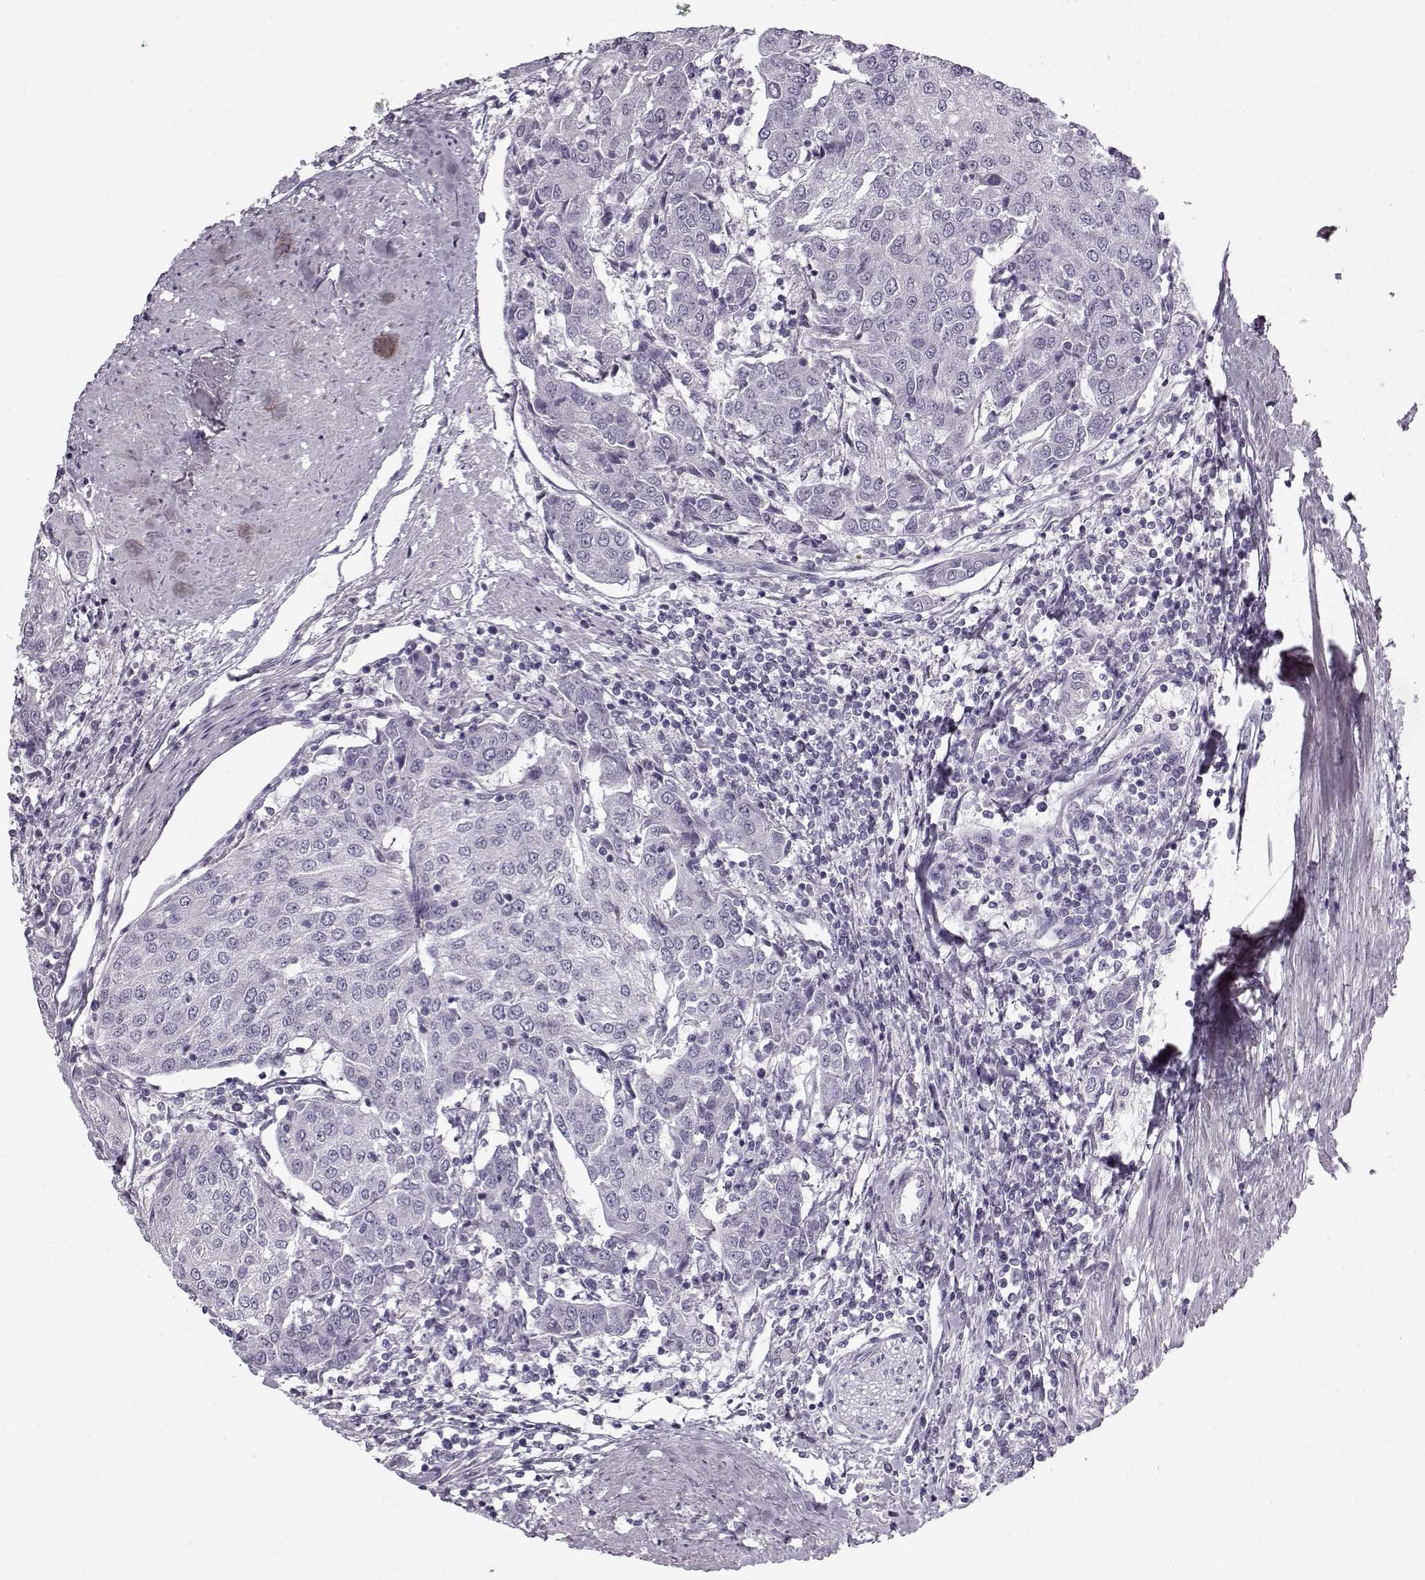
{"staining": {"intensity": "negative", "quantity": "none", "location": "none"}, "tissue": "urothelial cancer", "cell_type": "Tumor cells", "image_type": "cancer", "snomed": [{"axis": "morphology", "description": "Urothelial carcinoma, High grade"}, {"axis": "topography", "description": "Urinary bladder"}], "caption": "Immunohistochemical staining of high-grade urothelial carcinoma exhibits no significant staining in tumor cells.", "gene": "PNMT", "patient": {"sex": "female", "age": 85}}